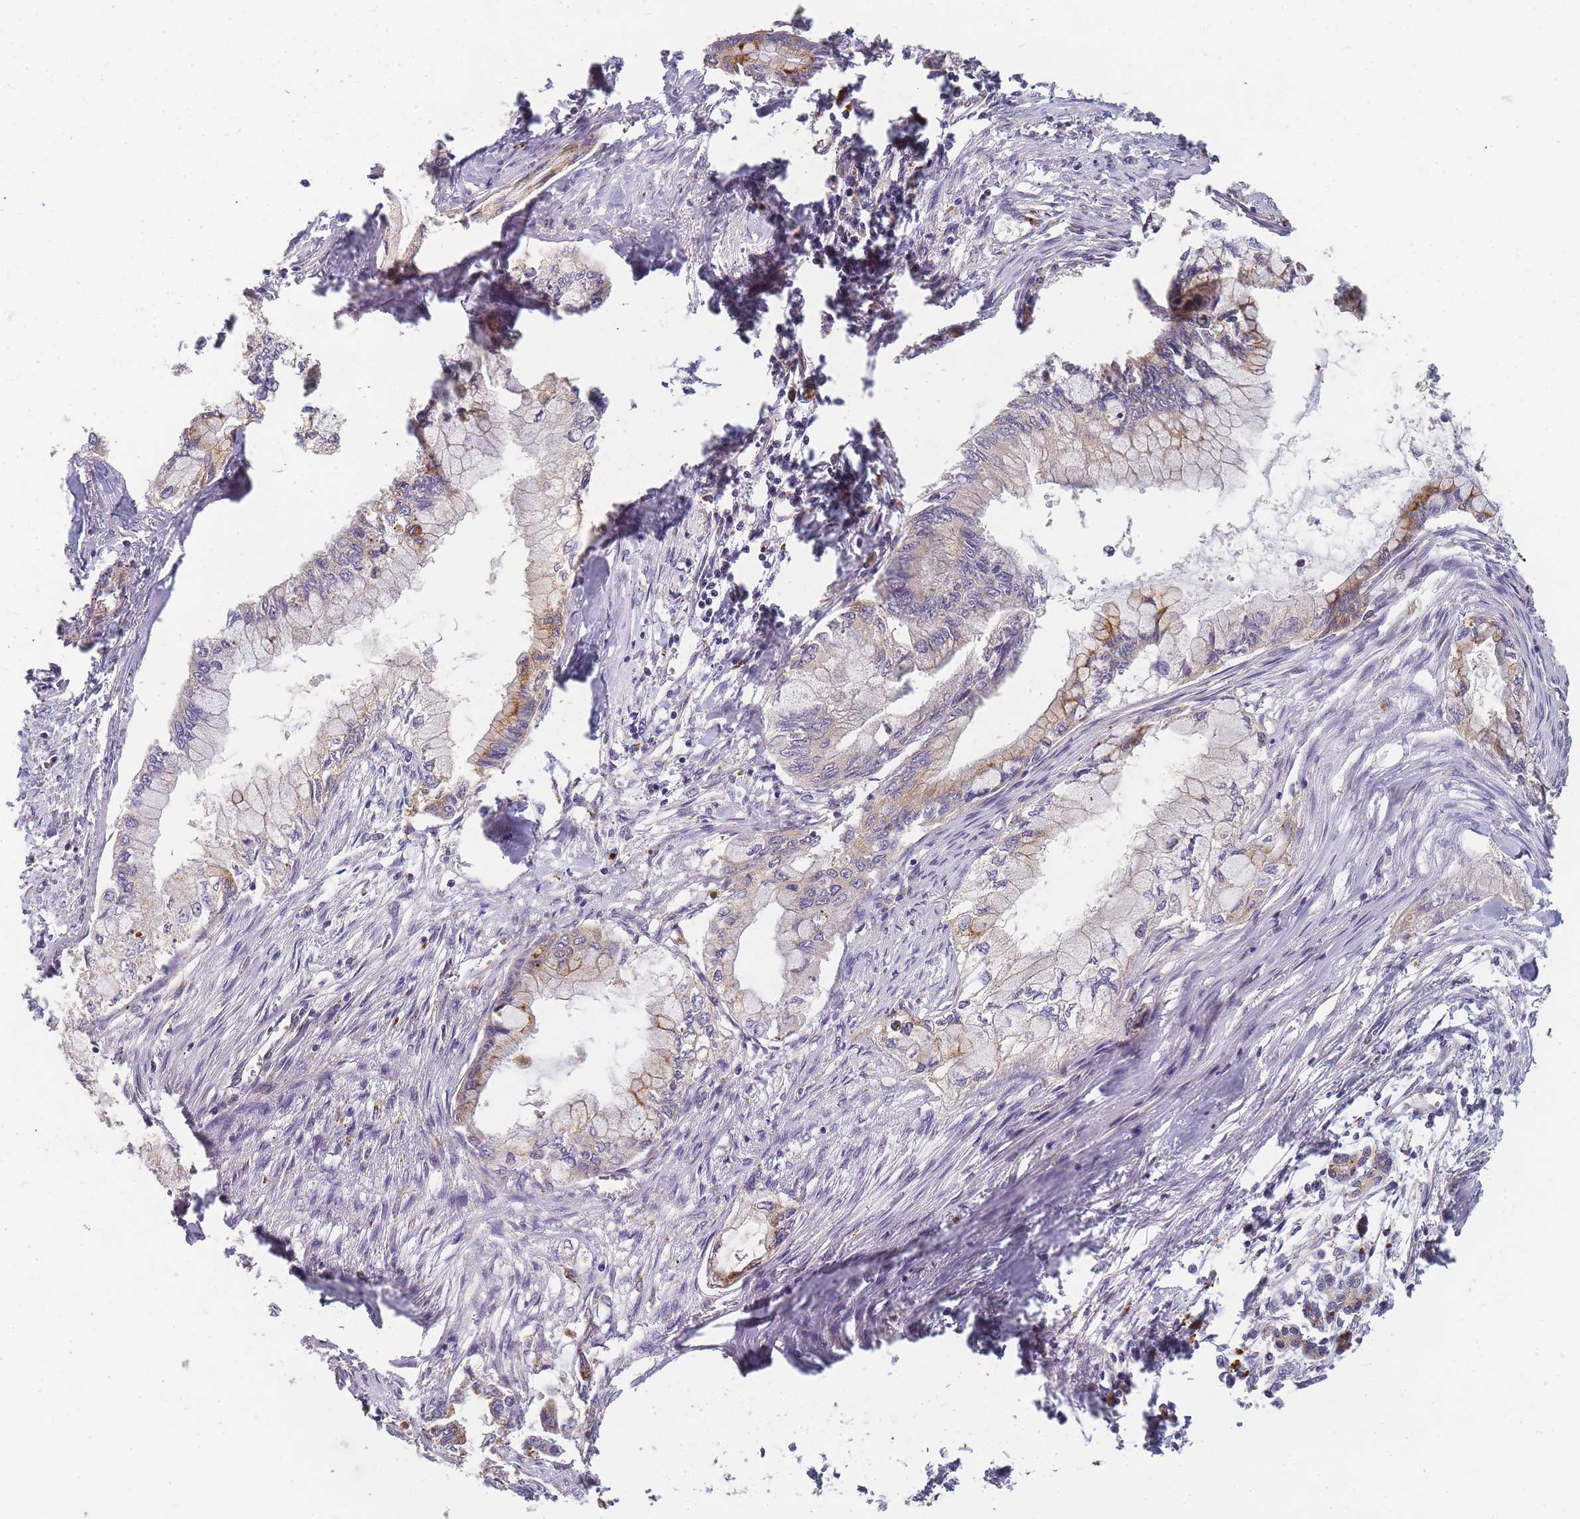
{"staining": {"intensity": "moderate", "quantity": "<25%", "location": "cytoplasmic/membranous"}, "tissue": "pancreatic cancer", "cell_type": "Tumor cells", "image_type": "cancer", "snomed": [{"axis": "morphology", "description": "Adenocarcinoma, NOS"}, {"axis": "topography", "description": "Pancreas"}], "caption": "Immunohistochemical staining of human adenocarcinoma (pancreatic) reveals moderate cytoplasmic/membranous protein staining in about <25% of tumor cells.", "gene": "ATG5", "patient": {"sex": "male", "age": 48}}